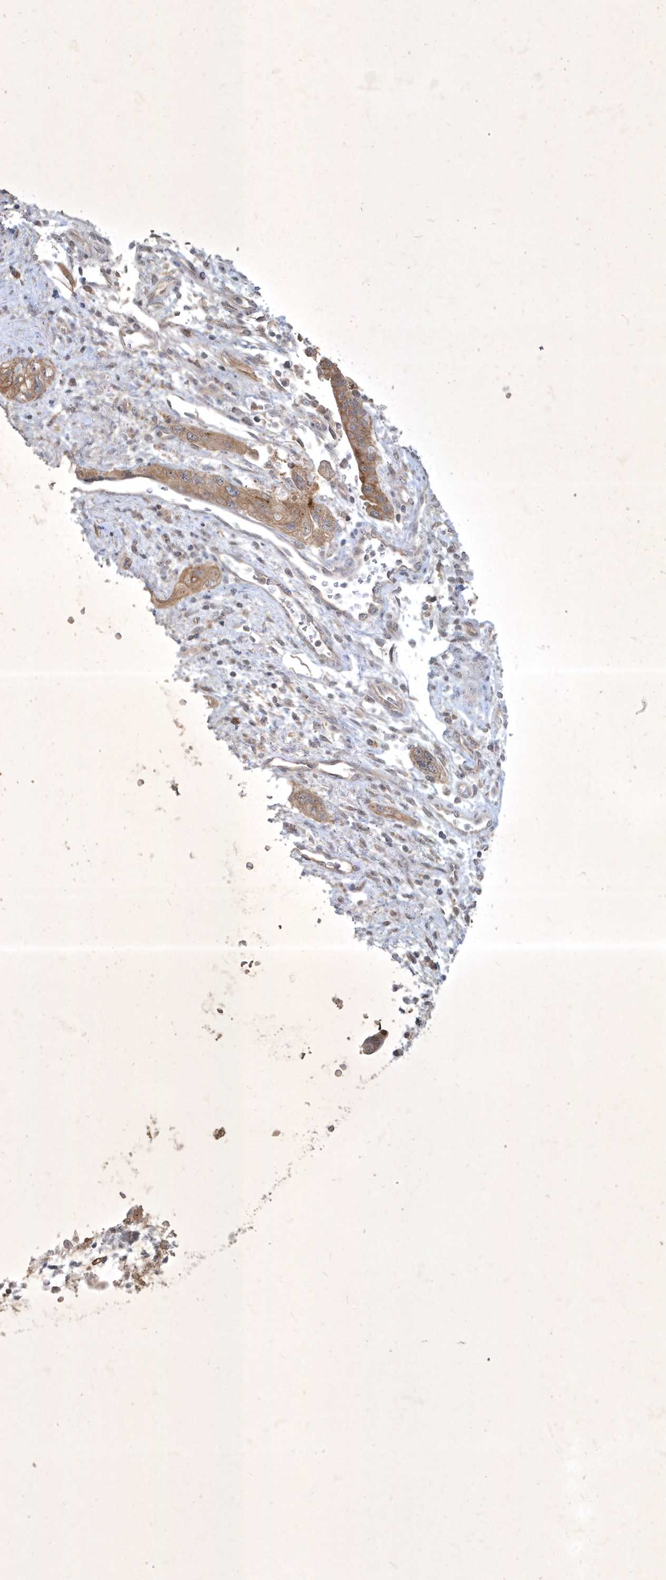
{"staining": {"intensity": "moderate", "quantity": ">75%", "location": "cytoplasmic/membranous"}, "tissue": "pancreatic cancer", "cell_type": "Tumor cells", "image_type": "cancer", "snomed": [{"axis": "morphology", "description": "Adenocarcinoma, NOS"}, {"axis": "topography", "description": "Pancreas"}], "caption": "This is a micrograph of IHC staining of adenocarcinoma (pancreatic), which shows moderate staining in the cytoplasmic/membranous of tumor cells.", "gene": "BOD1", "patient": {"sex": "female", "age": 73}}